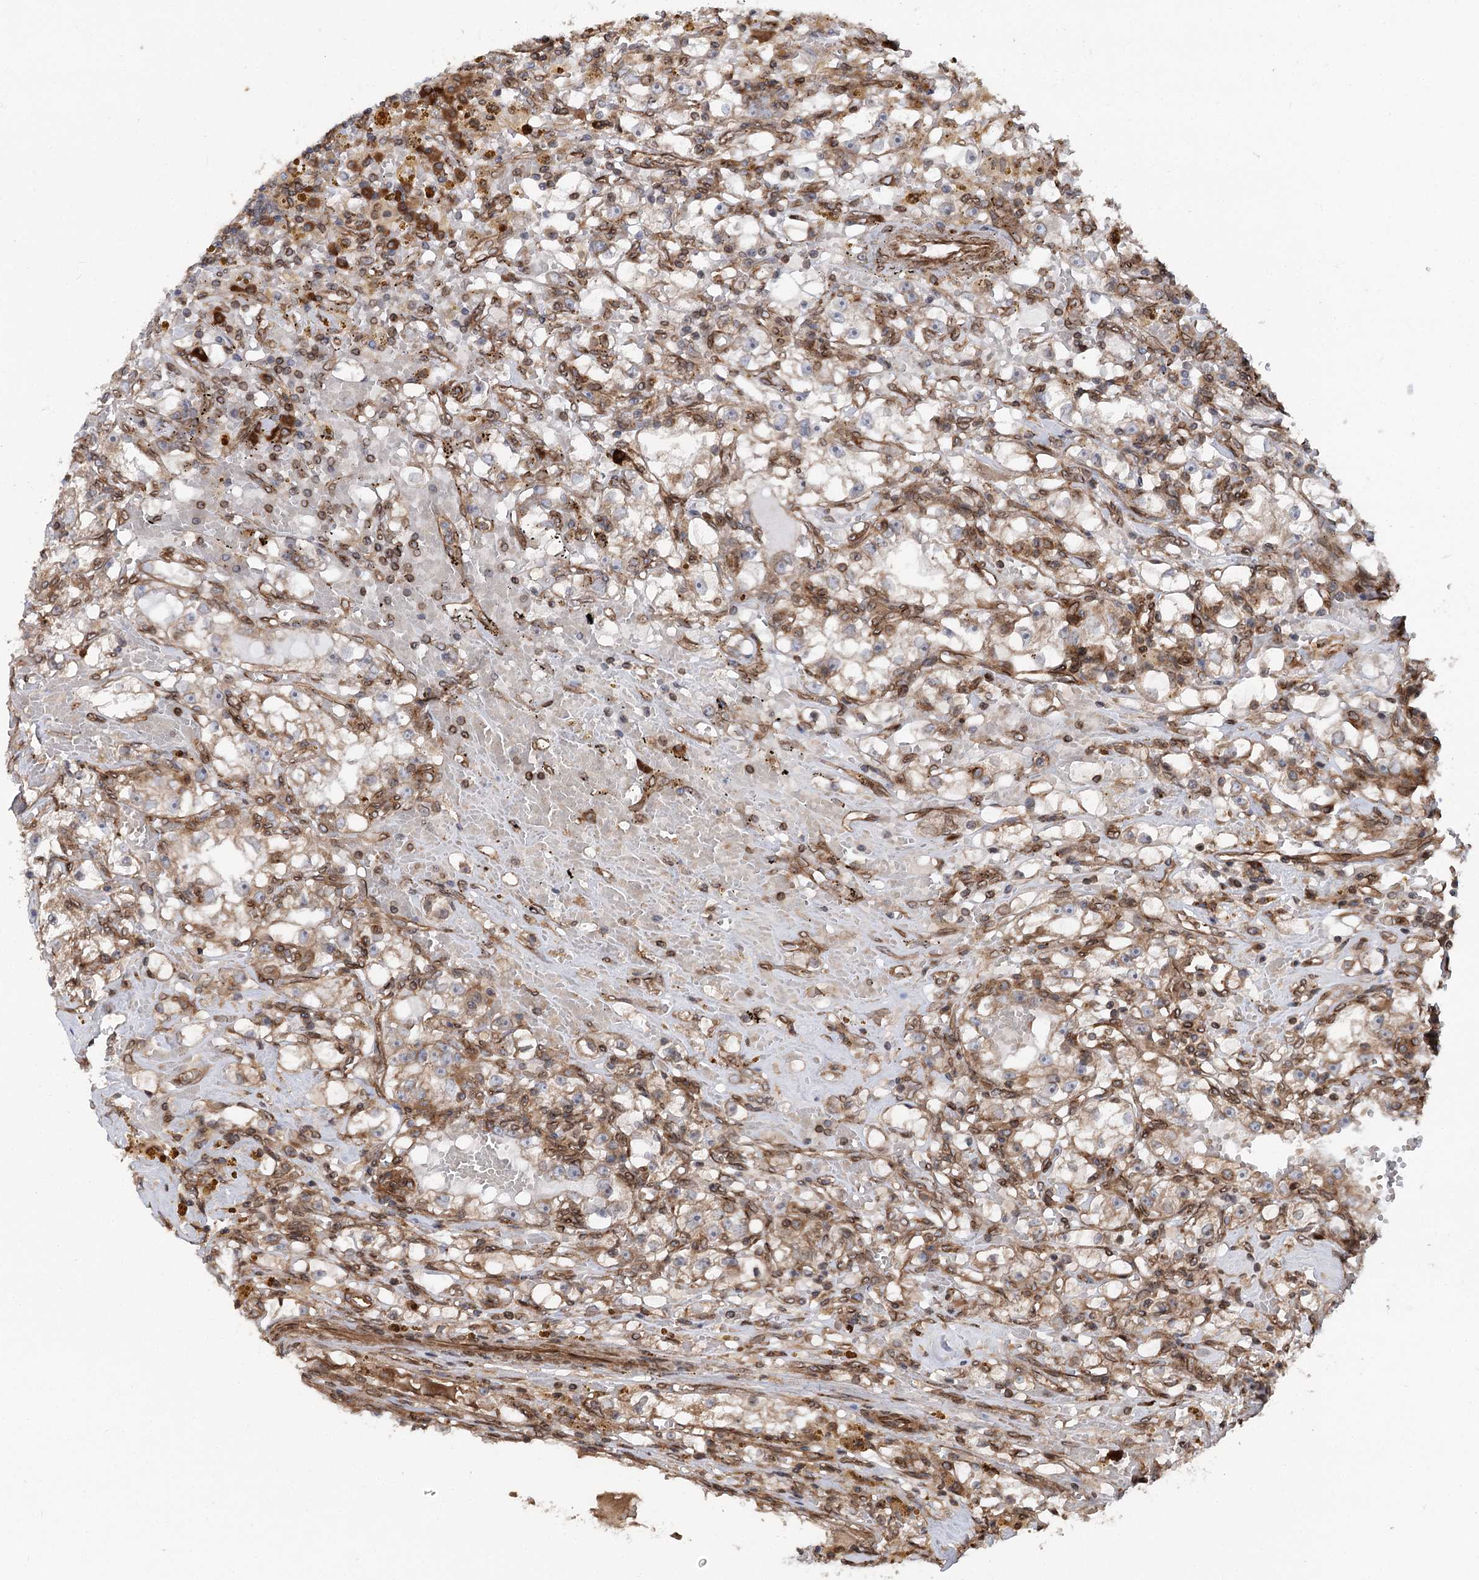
{"staining": {"intensity": "moderate", "quantity": "<25%", "location": "cytoplasmic/membranous"}, "tissue": "renal cancer", "cell_type": "Tumor cells", "image_type": "cancer", "snomed": [{"axis": "morphology", "description": "Adenocarcinoma, NOS"}, {"axis": "topography", "description": "Kidney"}], "caption": "The image displays staining of renal cancer, revealing moderate cytoplasmic/membranous protein staining (brown color) within tumor cells.", "gene": "FGFR1OP2", "patient": {"sex": "male", "age": 56}}